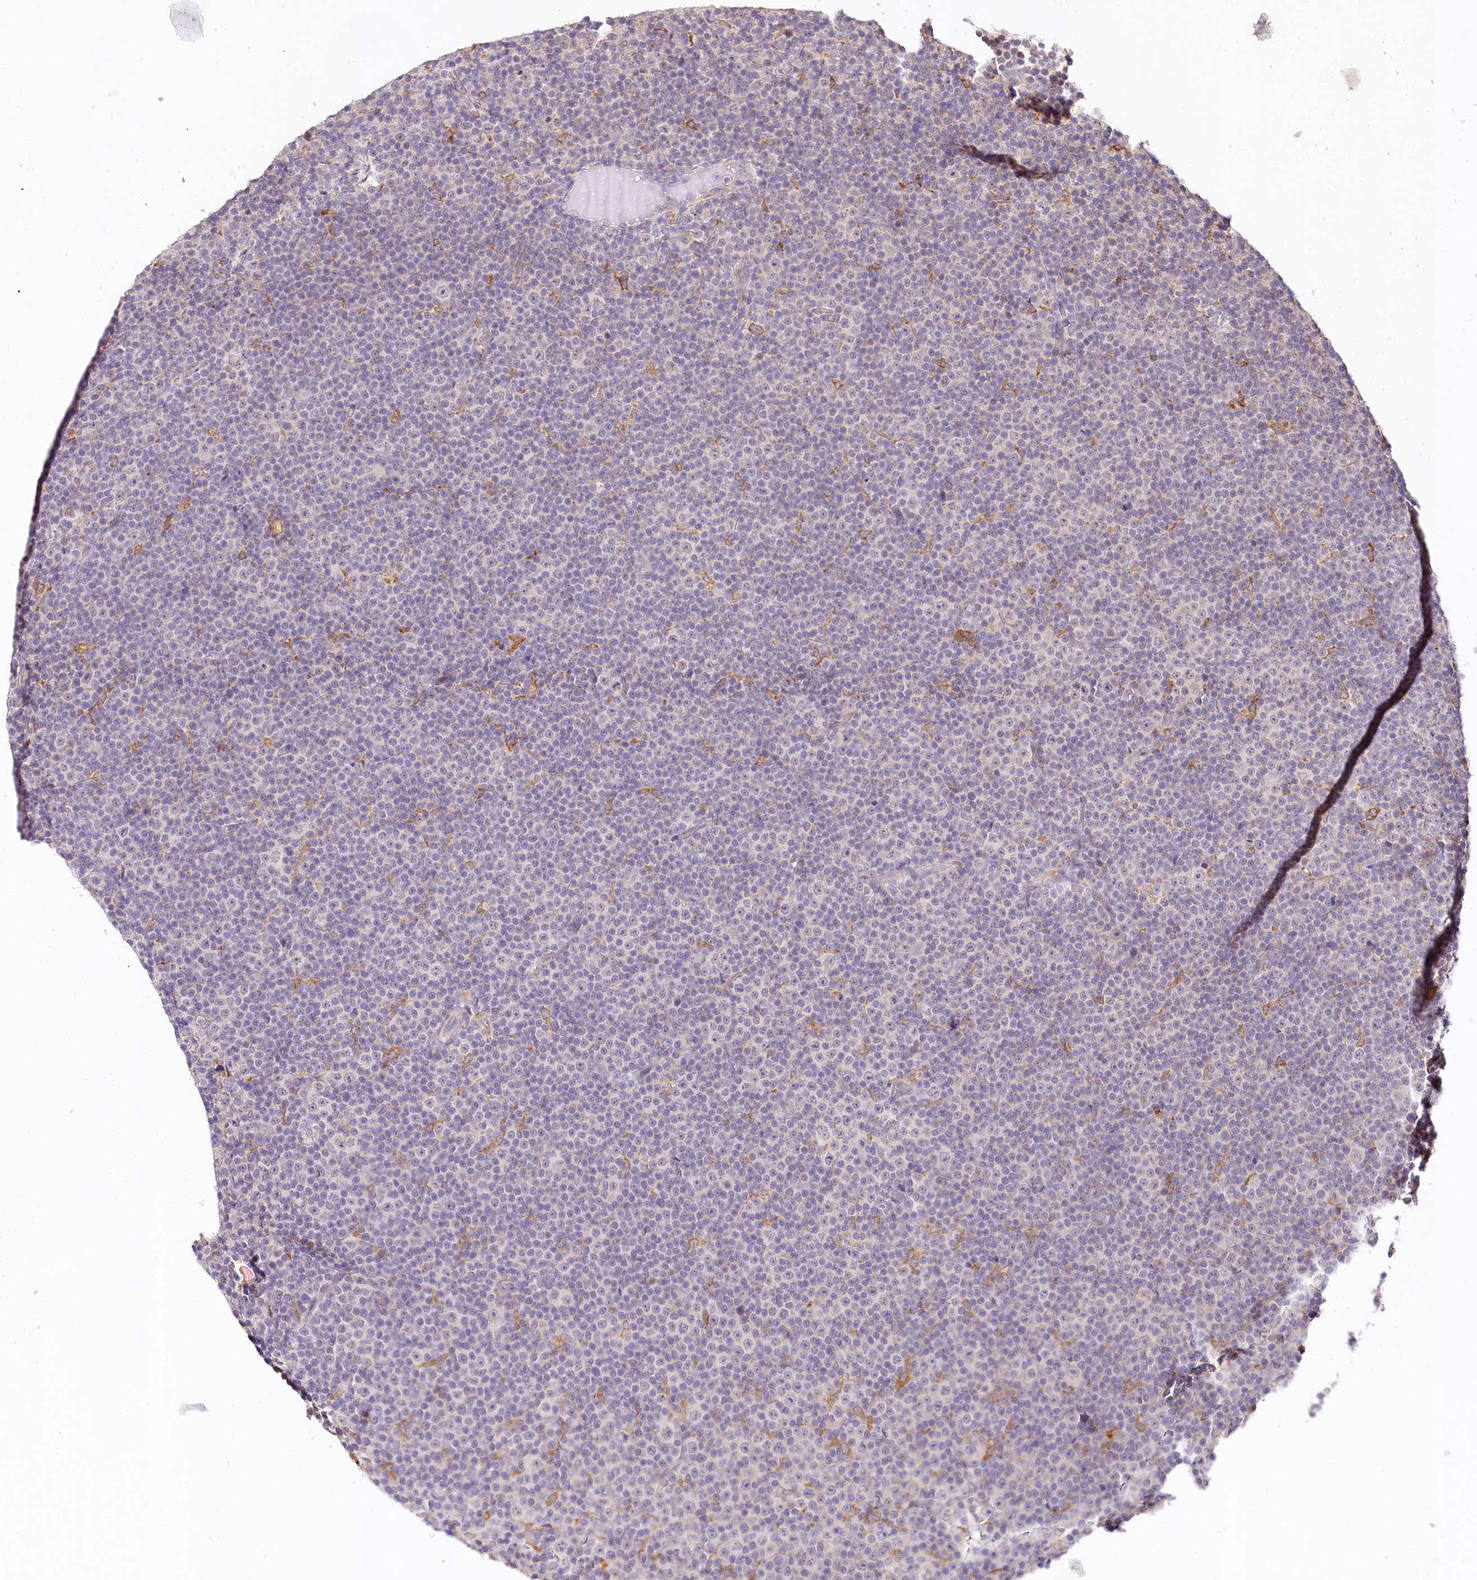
{"staining": {"intensity": "negative", "quantity": "none", "location": "none"}, "tissue": "lymphoma", "cell_type": "Tumor cells", "image_type": "cancer", "snomed": [{"axis": "morphology", "description": "Malignant lymphoma, non-Hodgkin's type, Low grade"}, {"axis": "topography", "description": "Lymph node"}], "caption": "DAB (3,3'-diaminobenzidine) immunohistochemical staining of human lymphoma demonstrates no significant expression in tumor cells.", "gene": "VEGFA", "patient": {"sex": "female", "age": 67}}